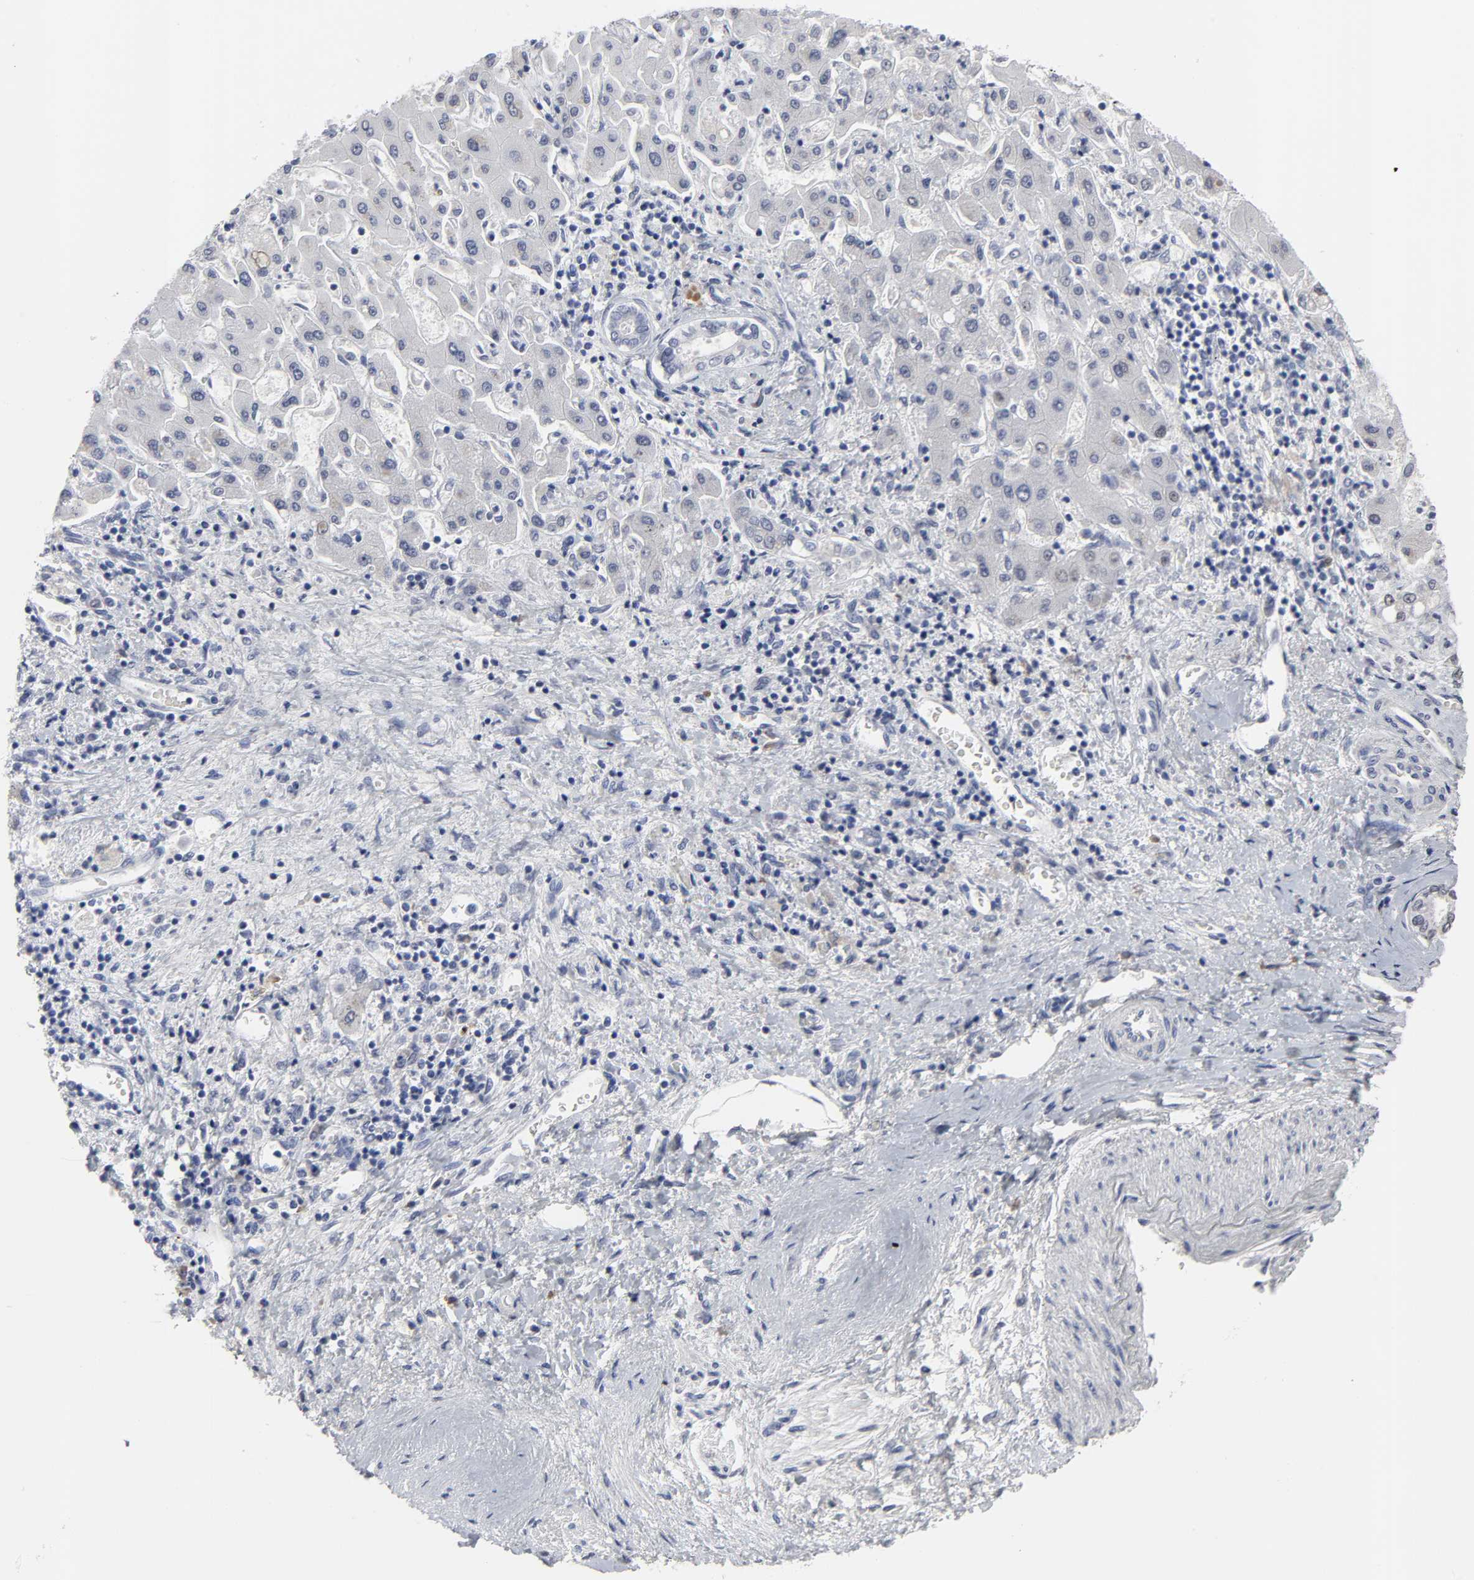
{"staining": {"intensity": "negative", "quantity": "none", "location": "none"}, "tissue": "liver cancer", "cell_type": "Tumor cells", "image_type": "cancer", "snomed": [{"axis": "morphology", "description": "Cholangiocarcinoma"}, {"axis": "topography", "description": "Liver"}], "caption": "IHC photomicrograph of human liver cancer stained for a protein (brown), which exhibits no positivity in tumor cells.", "gene": "HNF4A", "patient": {"sex": "male", "age": 50}}